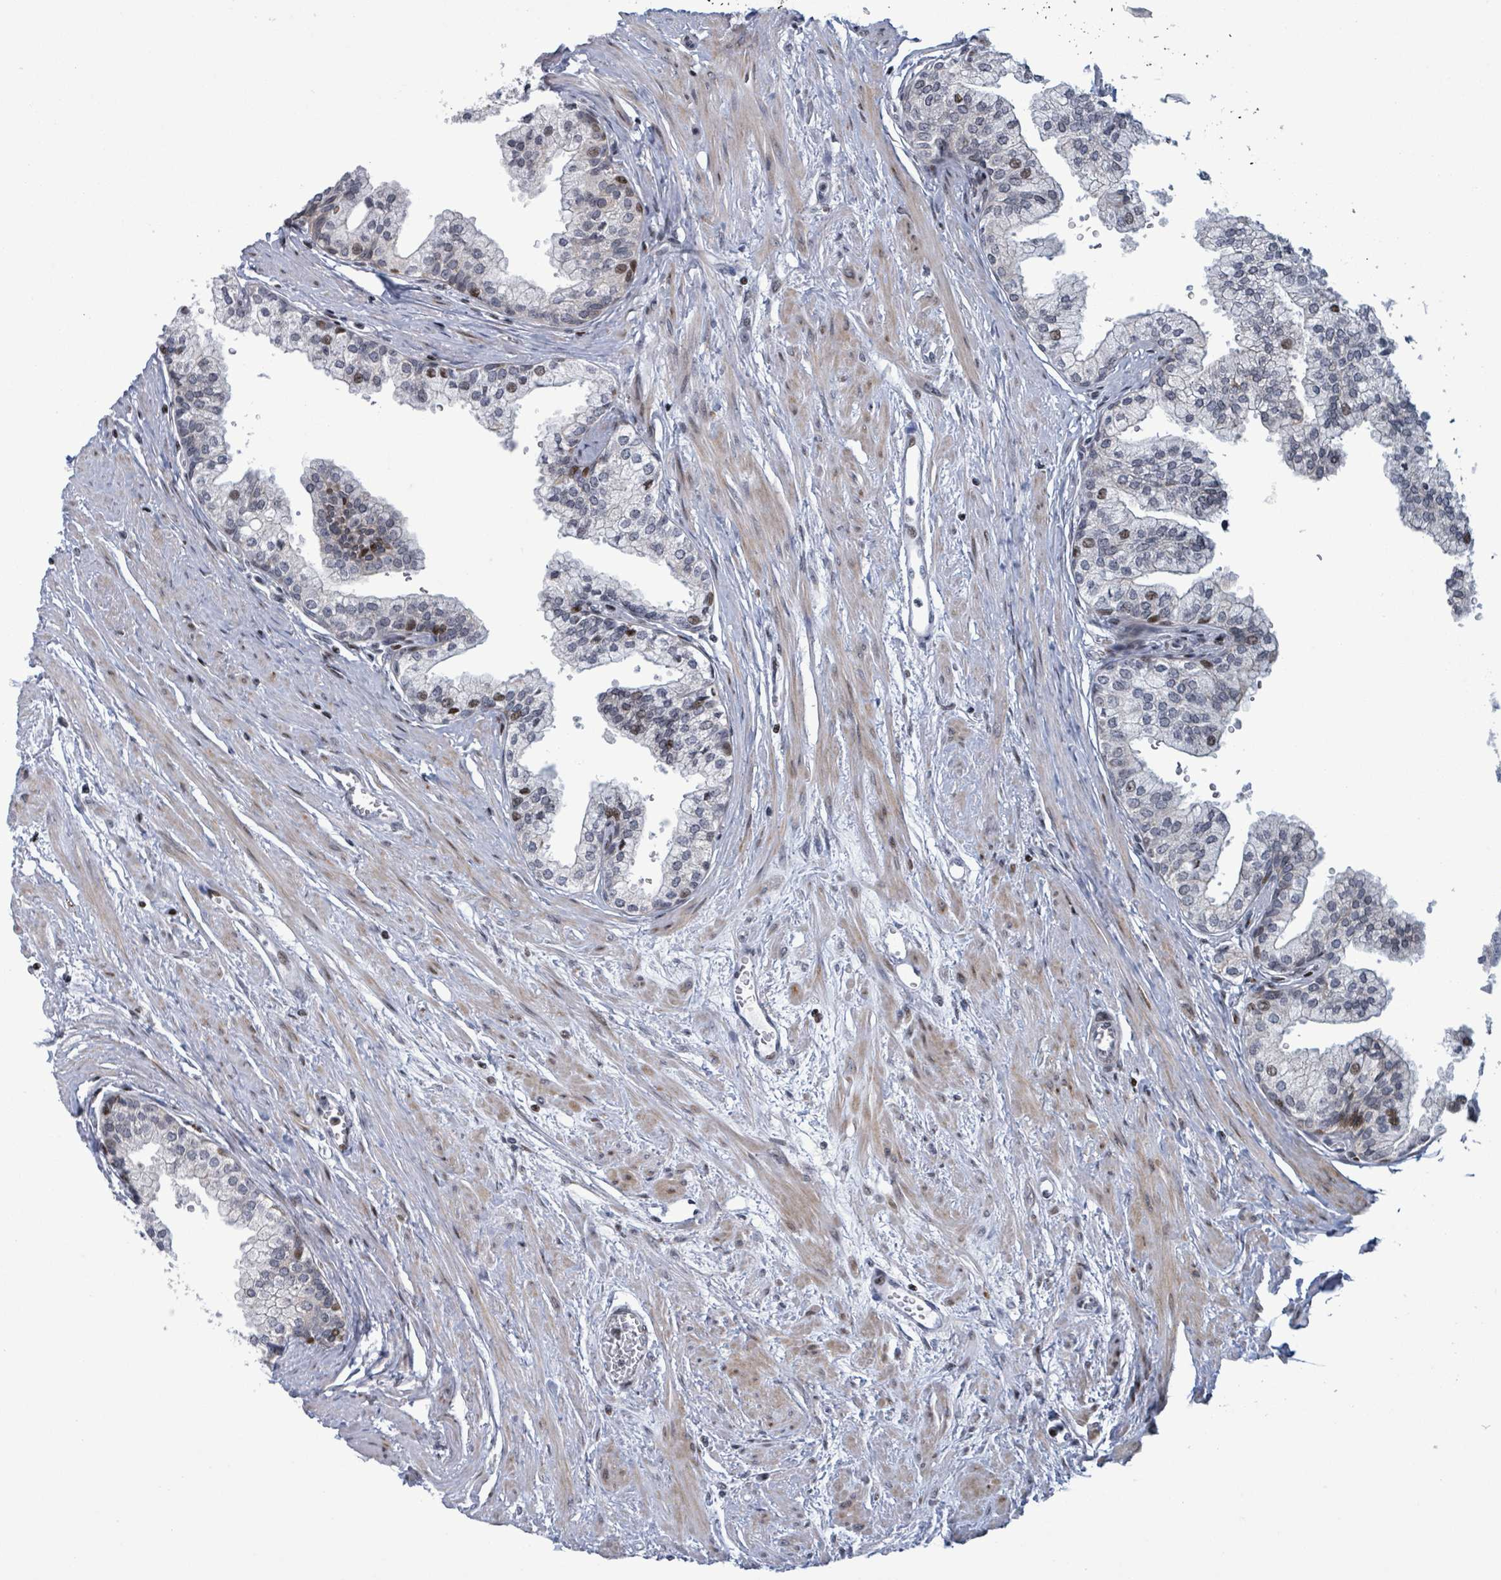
{"staining": {"intensity": "moderate", "quantity": "25%-75%", "location": "cytoplasmic/membranous,nuclear"}, "tissue": "prostate", "cell_type": "Glandular cells", "image_type": "normal", "snomed": [{"axis": "morphology", "description": "Normal tissue, NOS"}, {"axis": "topography", "description": "Prostate"}], "caption": "Prostate stained with a protein marker demonstrates moderate staining in glandular cells.", "gene": "FNDC4", "patient": {"sex": "male", "age": 60}}